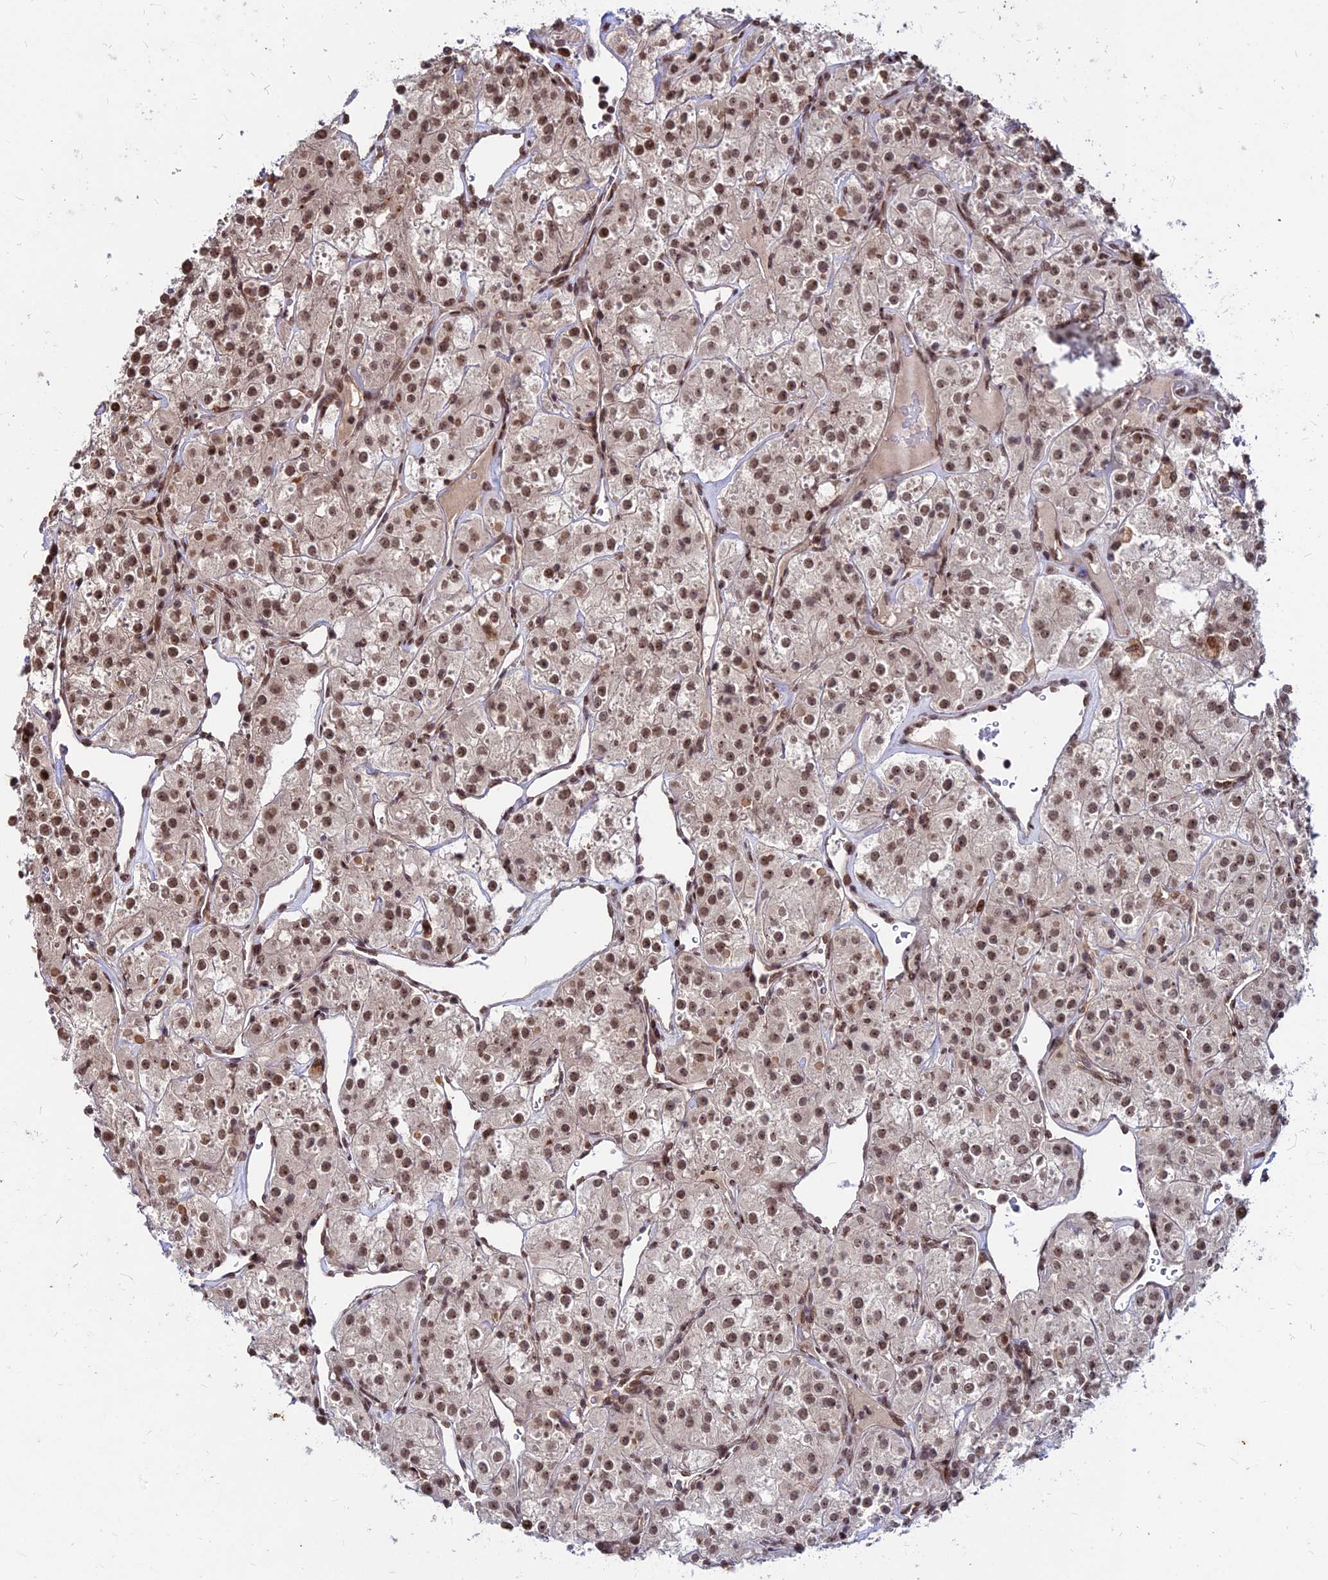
{"staining": {"intensity": "moderate", "quantity": ">75%", "location": "nuclear"}, "tissue": "renal cancer", "cell_type": "Tumor cells", "image_type": "cancer", "snomed": [{"axis": "morphology", "description": "Adenocarcinoma, NOS"}, {"axis": "topography", "description": "Kidney"}], "caption": "Moderate nuclear positivity is seen in about >75% of tumor cells in renal cancer.", "gene": "ZBED4", "patient": {"sex": "male", "age": 77}}